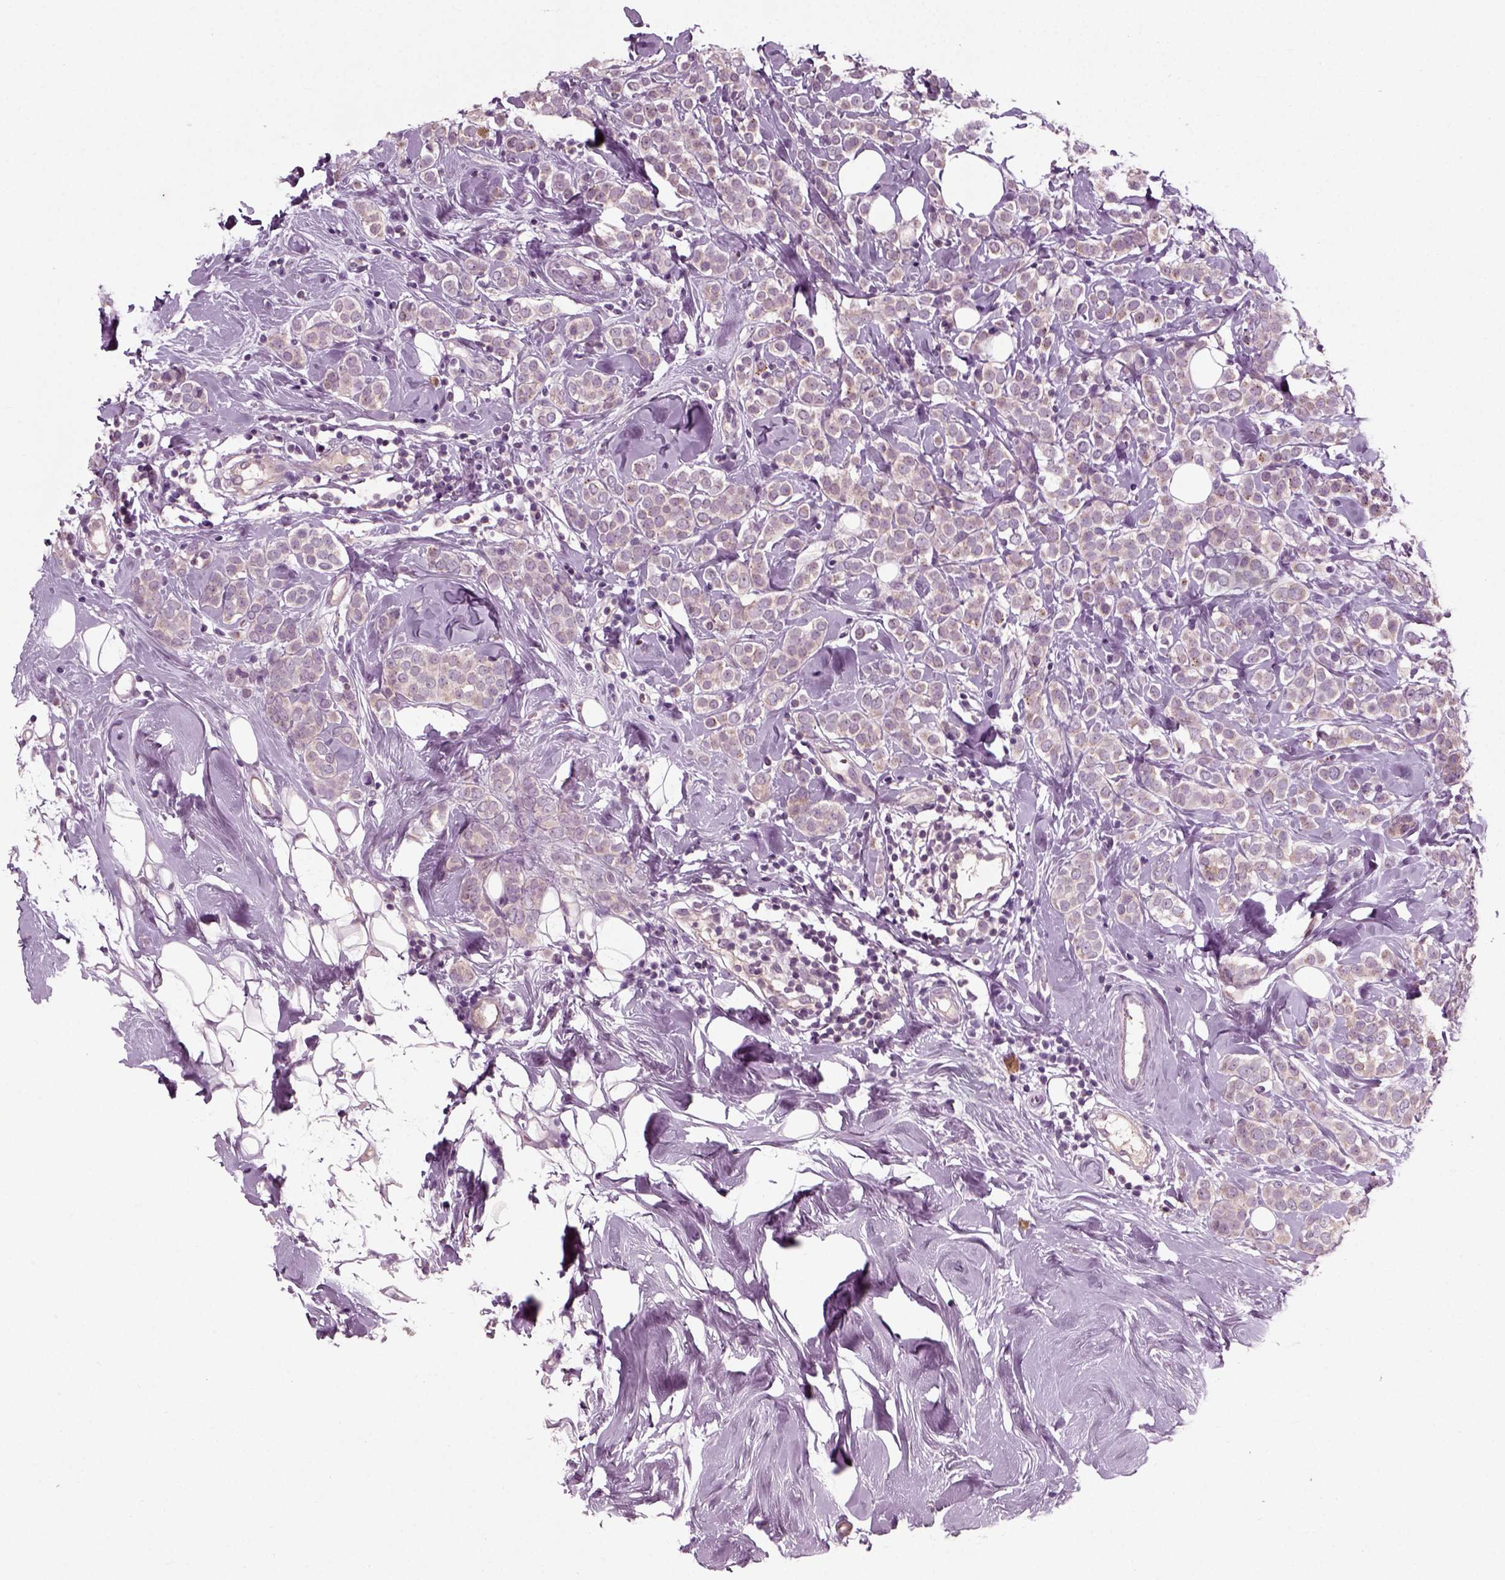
{"staining": {"intensity": "weak", "quantity": "25%-75%", "location": "cytoplasmic/membranous"}, "tissue": "breast cancer", "cell_type": "Tumor cells", "image_type": "cancer", "snomed": [{"axis": "morphology", "description": "Lobular carcinoma"}, {"axis": "topography", "description": "Breast"}], "caption": "IHC histopathology image of human breast cancer stained for a protein (brown), which reveals low levels of weak cytoplasmic/membranous staining in approximately 25%-75% of tumor cells.", "gene": "RND2", "patient": {"sex": "female", "age": 49}}